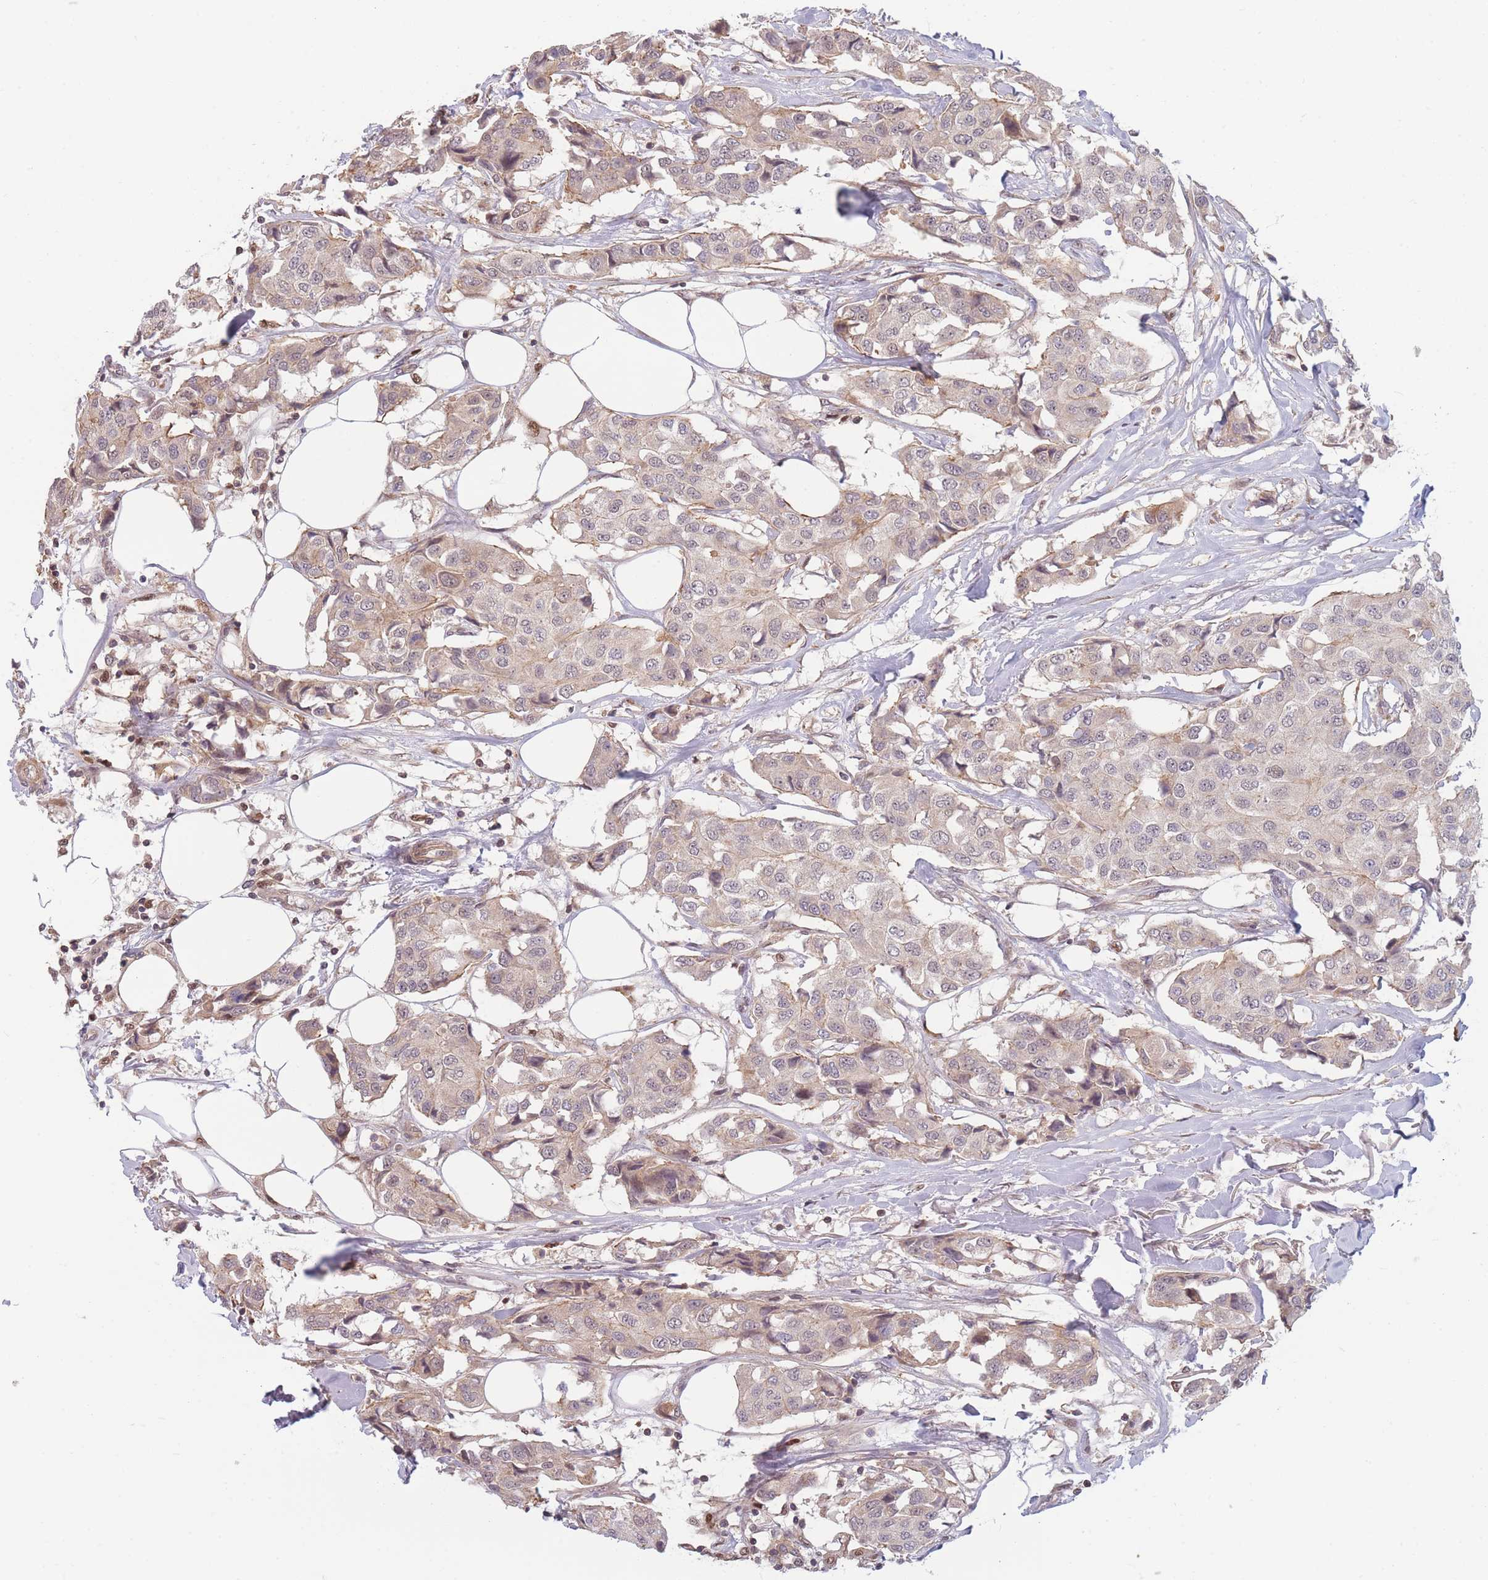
{"staining": {"intensity": "weak", "quantity": "25%-75%", "location": "cytoplasmic/membranous"}, "tissue": "breast cancer", "cell_type": "Tumor cells", "image_type": "cancer", "snomed": [{"axis": "morphology", "description": "Duct carcinoma"}, {"axis": "topography", "description": "Breast"}], "caption": "Intraductal carcinoma (breast) stained with DAB (3,3'-diaminobenzidine) immunohistochemistry (IHC) exhibits low levels of weak cytoplasmic/membranous staining in about 25%-75% of tumor cells. (brown staining indicates protein expression, while blue staining denotes nuclei).", "gene": "FAM153A", "patient": {"sex": "female", "age": 80}}